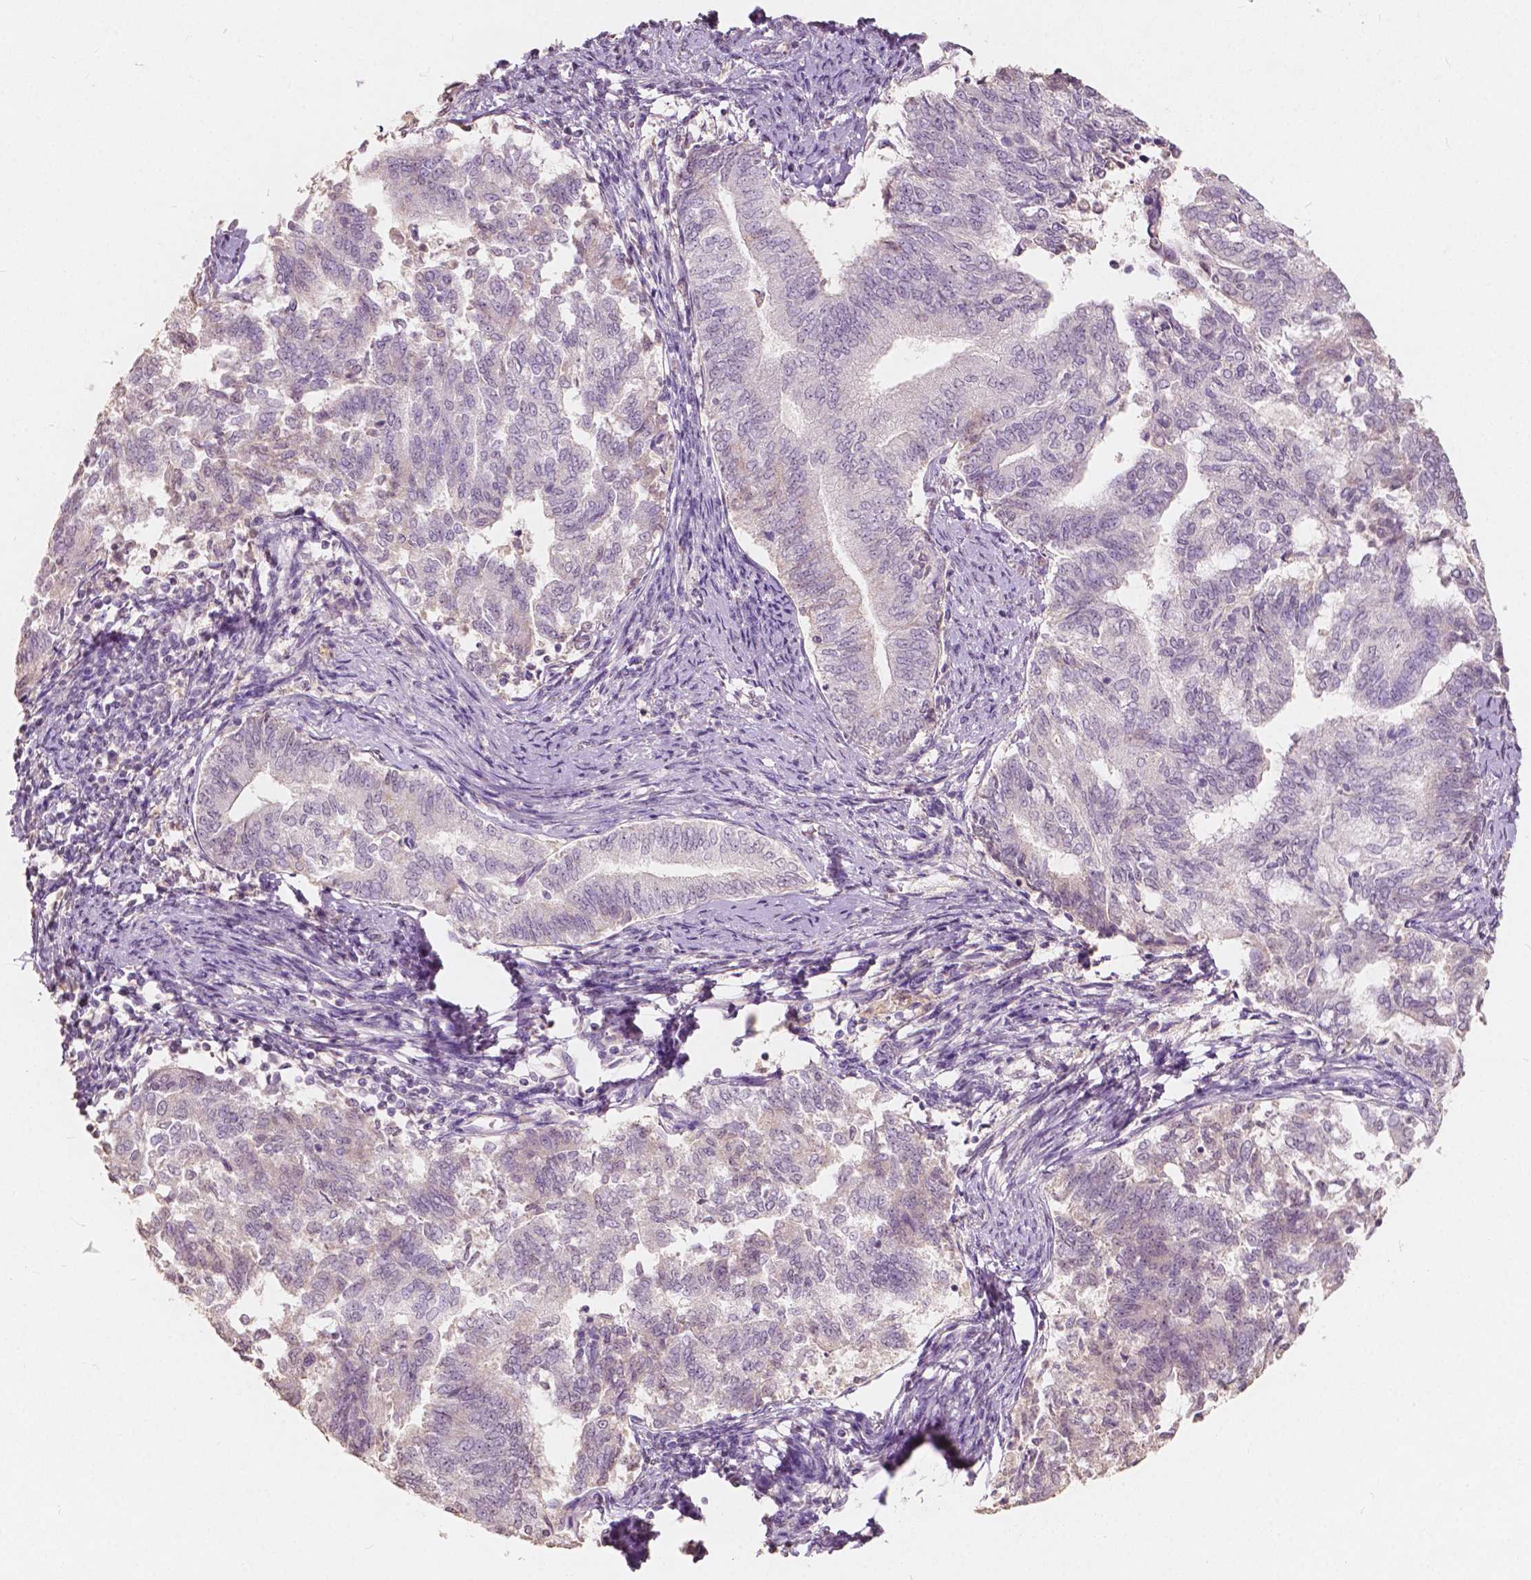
{"staining": {"intensity": "negative", "quantity": "none", "location": "none"}, "tissue": "endometrial cancer", "cell_type": "Tumor cells", "image_type": "cancer", "snomed": [{"axis": "morphology", "description": "Adenocarcinoma, NOS"}, {"axis": "topography", "description": "Endometrium"}], "caption": "This is an immunohistochemistry histopathology image of endometrial cancer. There is no staining in tumor cells.", "gene": "SOX15", "patient": {"sex": "female", "age": 65}}